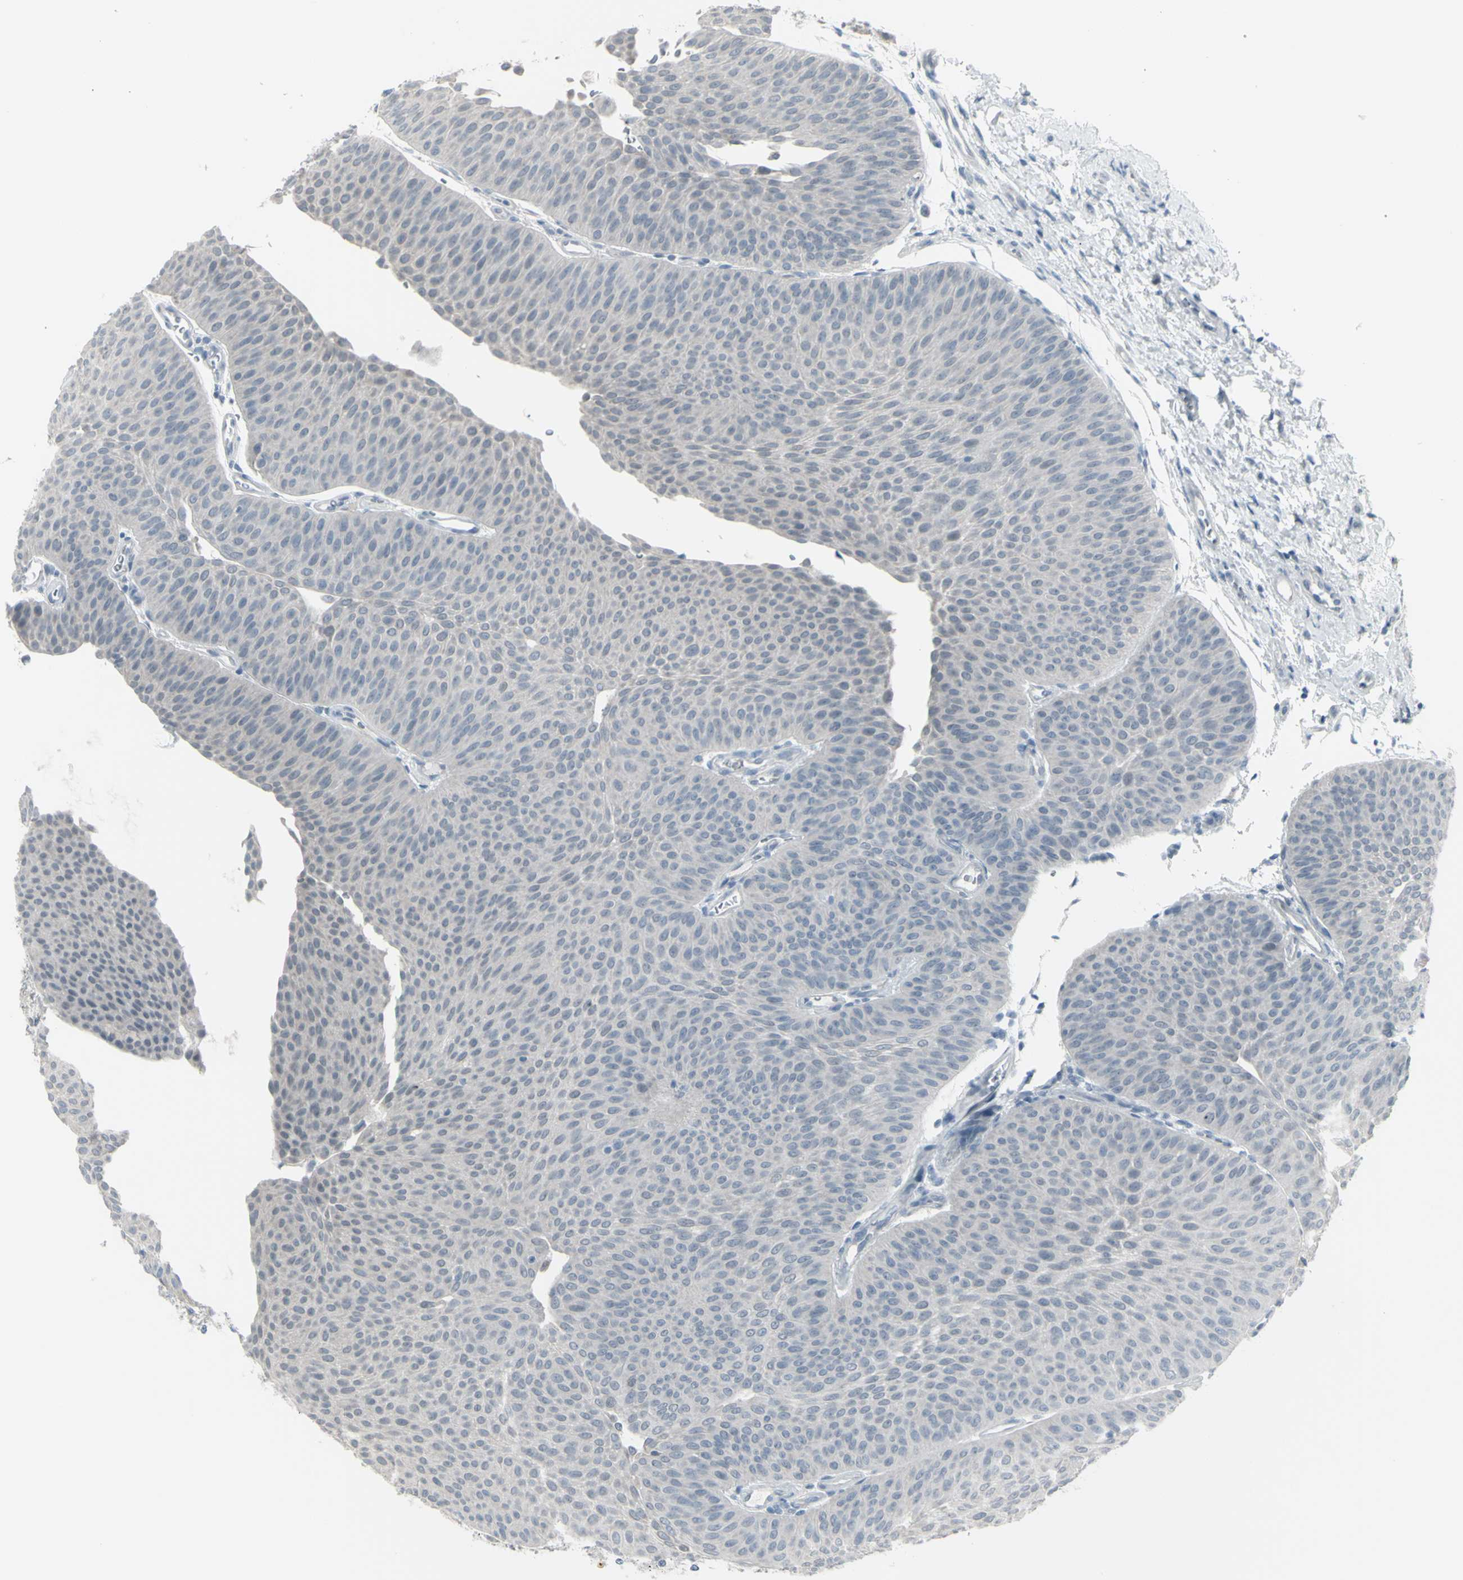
{"staining": {"intensity": "negative", "quantity": "none", "location": "none"}, "tissue": "urothelial cancer", "cell_type": "Tumor cells", "image_type": "cancer", "snomed": [{"axis": "morphology", "description": "Urothelial carcinoma, Low grade"}, {"axis": "topography", "description": "Urinary bladder"}], "caption": "Immunohistochemical staining of low-grade urothelial carcinoma reveals no significant staining in tumor cells.", "gene": "RAB3A", "patient": {"sex": "female", "age": 60}}